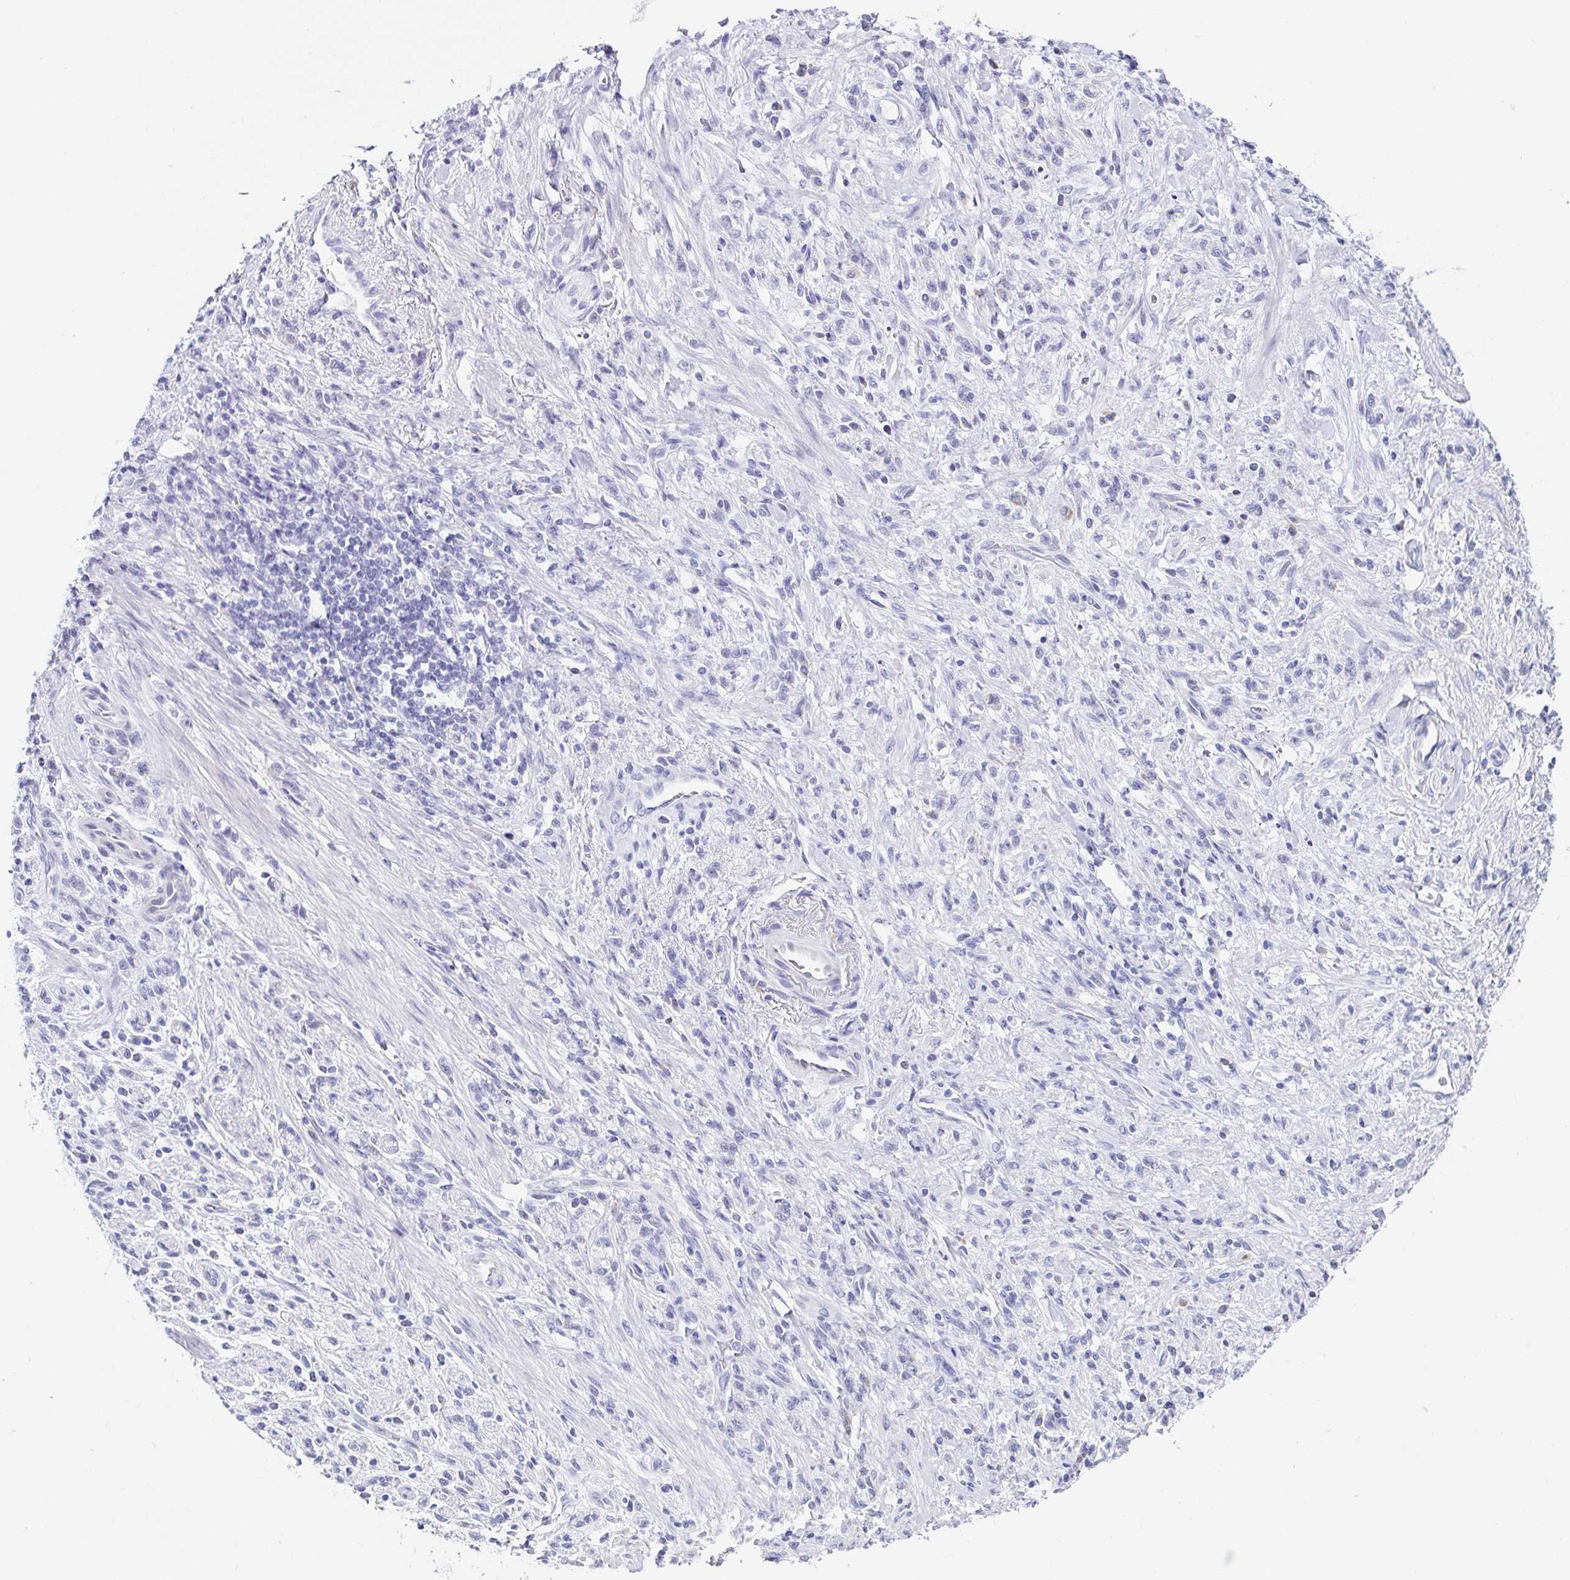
{"staining": {"intensity": "negative", "quantity": "none", "location": "none"}, "tissue": "stomach cancer", "cell_type": "Tumor cells", "image_type": "cancer", "snomed": [{"axis": "morphology", "description": "Adenocarcinoma, NOS"}, {"axis": "topography", "description": "Stomach"}], "caption": "IHC image of adenocarcinoma (stomach) stained for a protein (brown), which reveals no staining in tumor cells.", "gene": "TNNT2", "patient": {"sex": "male", "age": 77}}